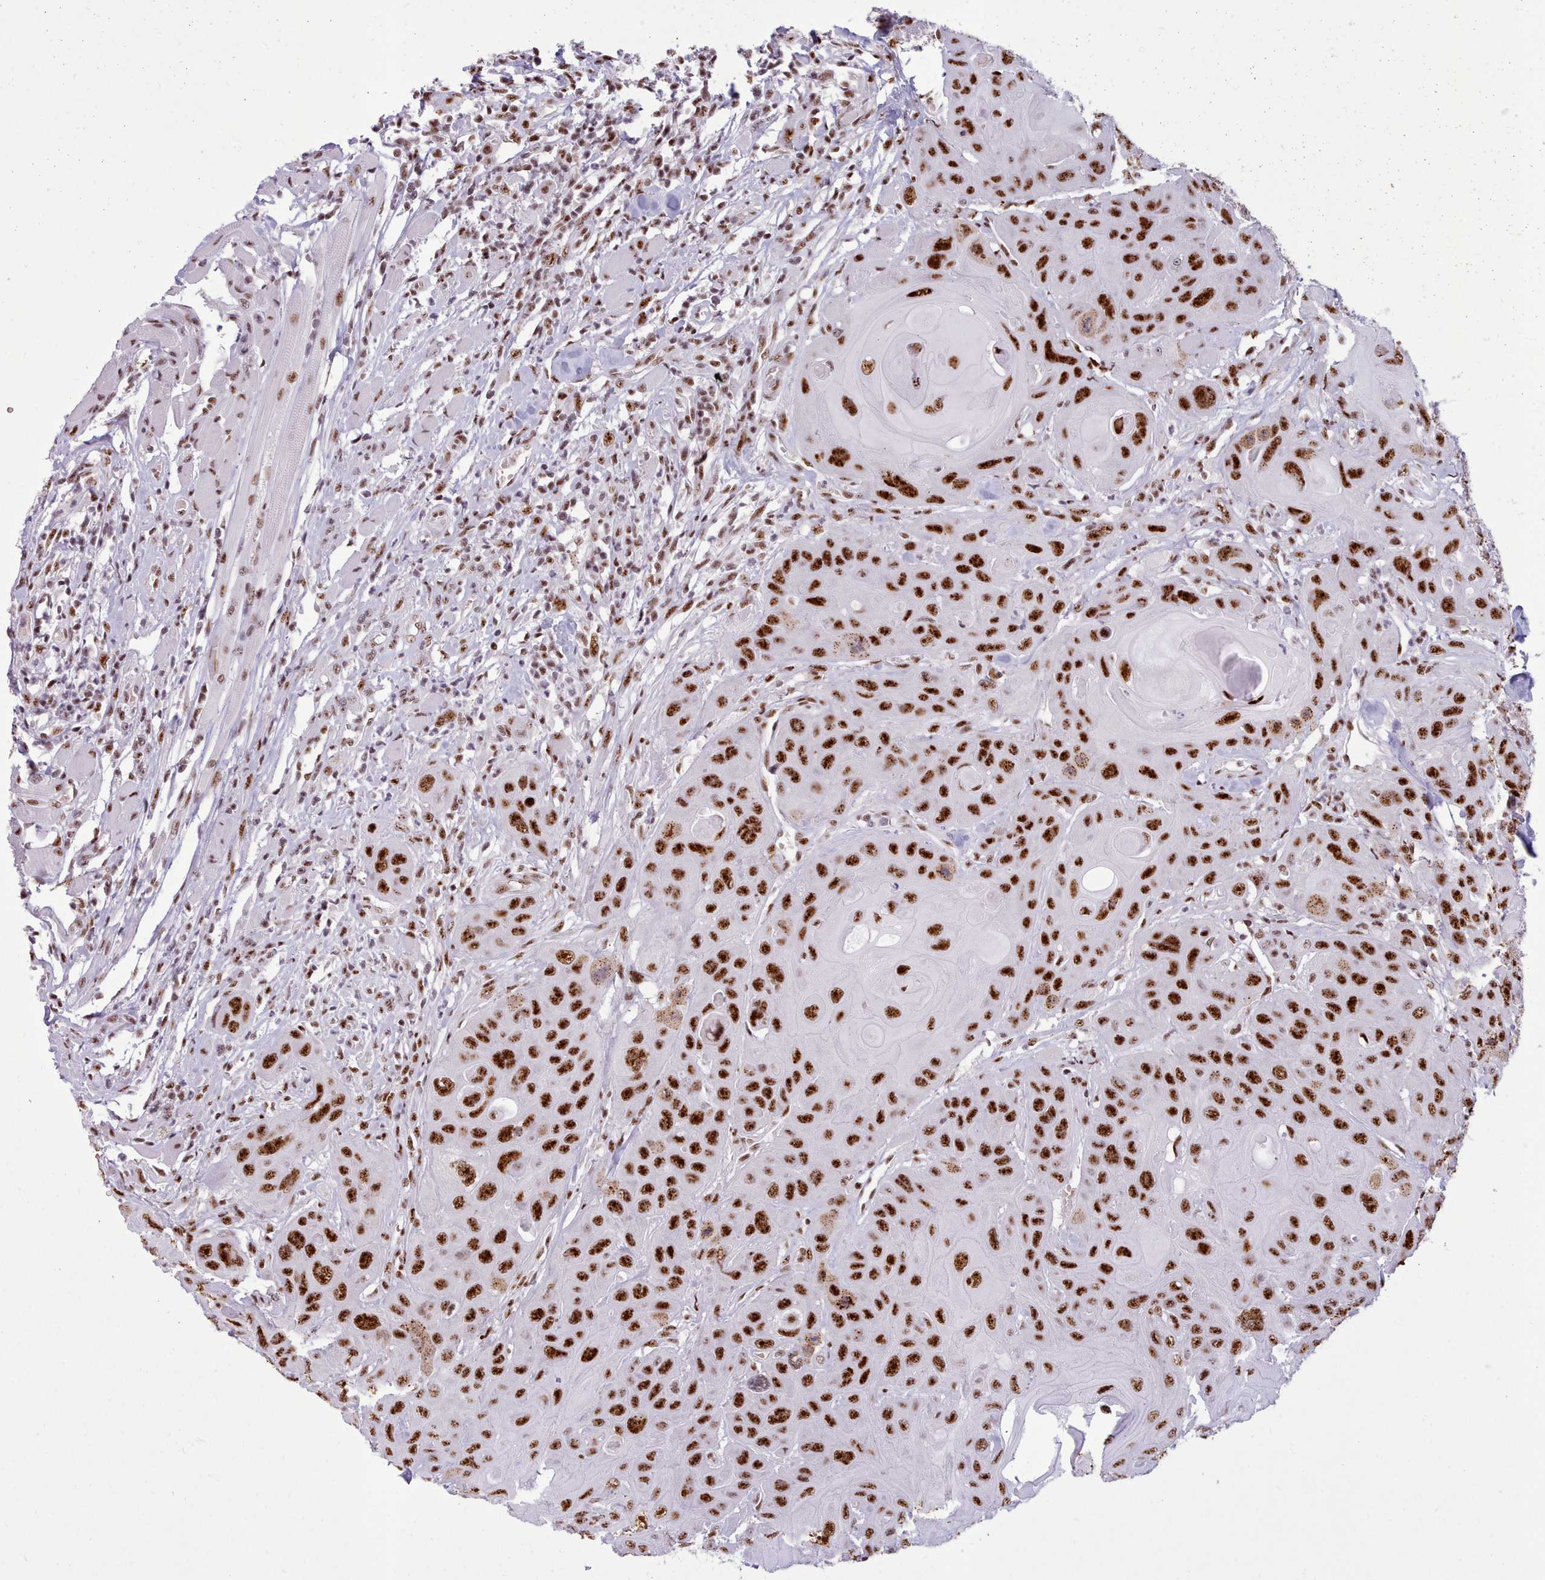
{"staining": {"intensity": "strong", "quantity": ">75%", "location": "nuclear"}, "tissue": "head and neck cancer", "cell_type": "Tumor cells", "image_type": "cancer", "snomed": [{"axis": "morphology", "description": "Squamous cell carcinoma, NOS"}, {"axis": "topography", "description": "Head-Neck"}], "caption": "Brown immunohistochemical staining in head and neck cancer (squamous cell carcinoma) displays strong nuclear expression in approximately >75% of tumor cells.", "gene": "TMEM35B", "patient": {"sex": "female", "age": 59}}